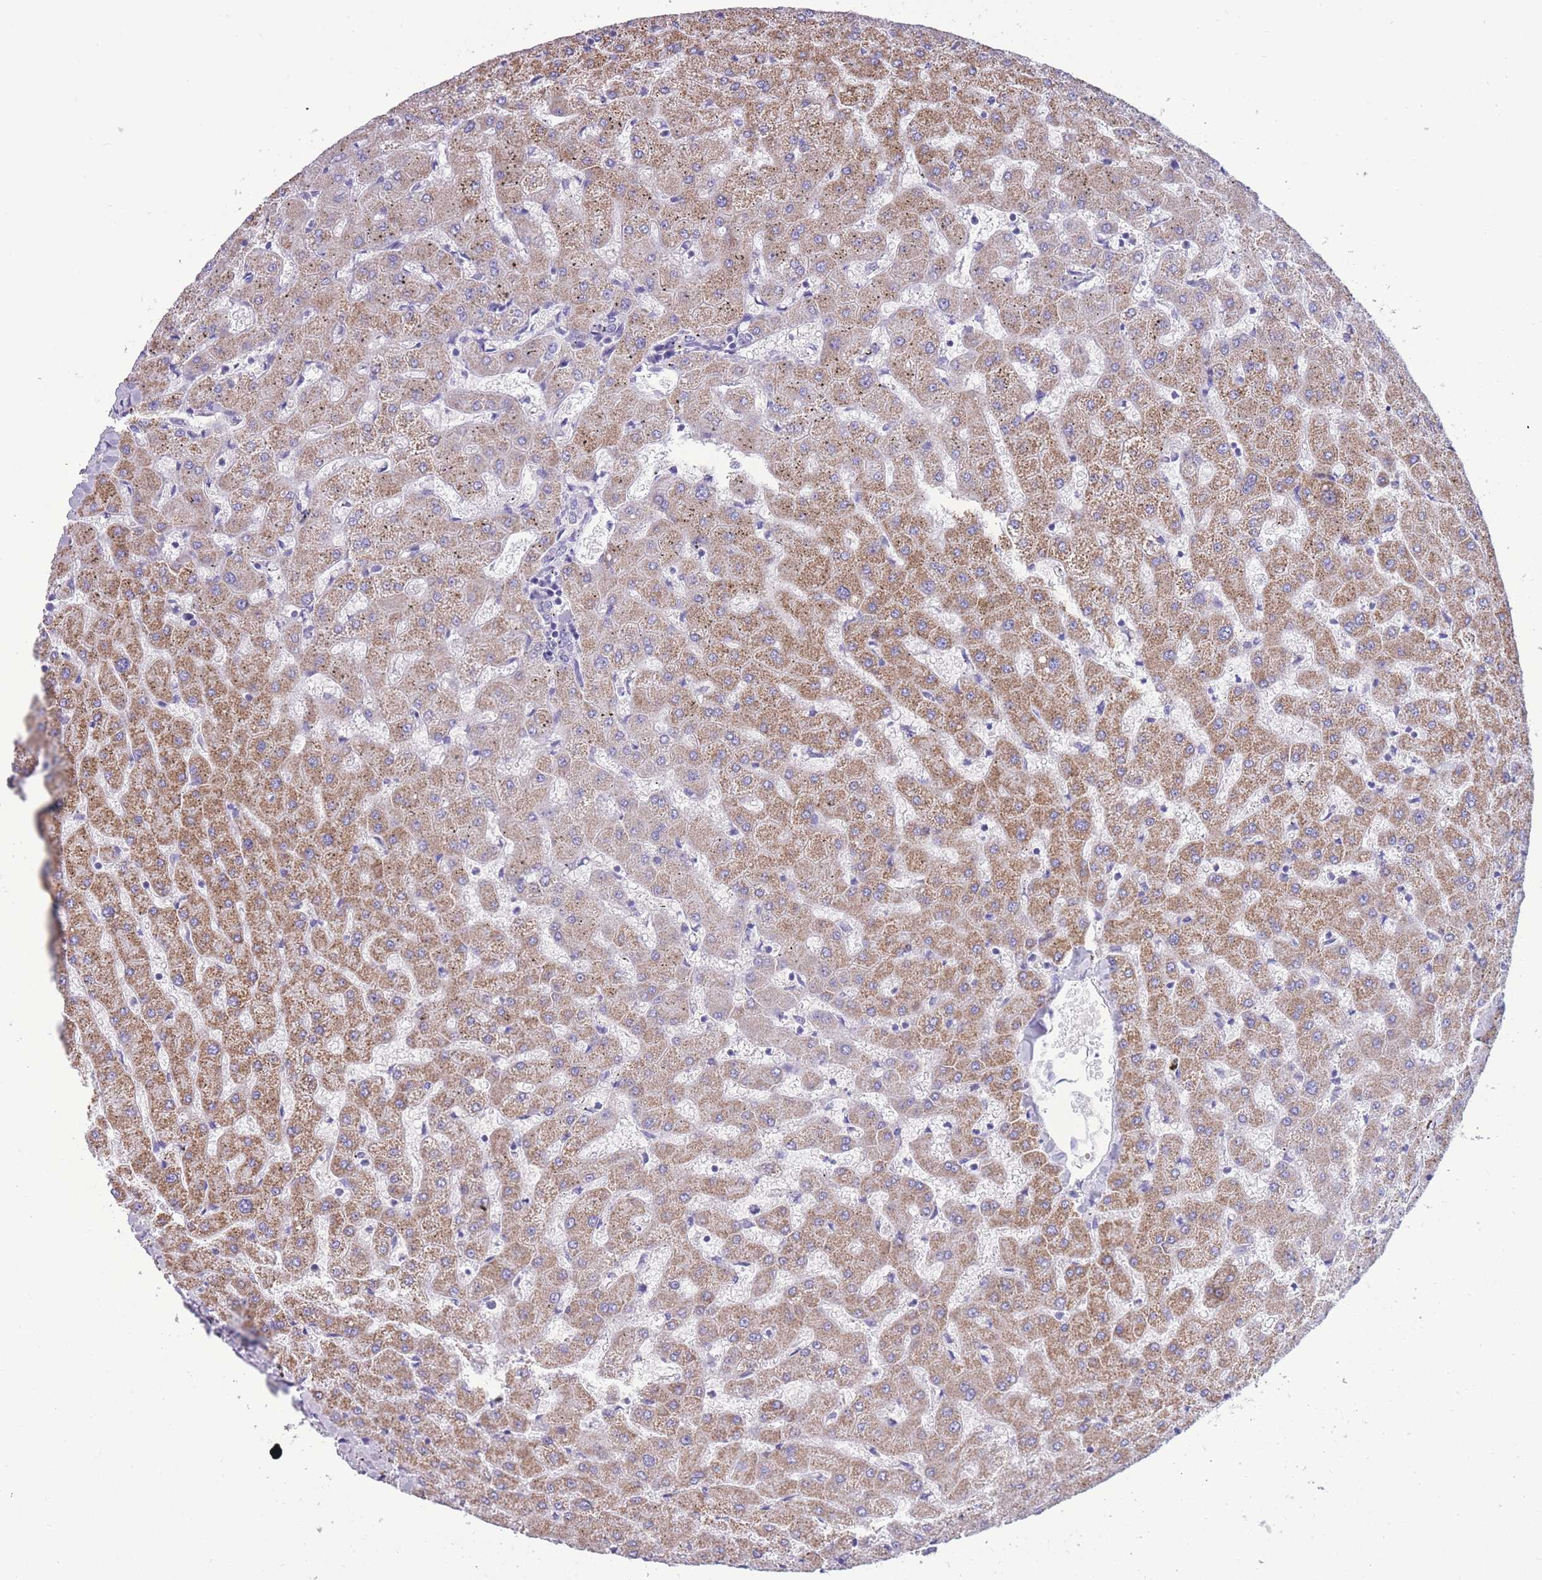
{"staining": {"intensity": "negative", "quantity": "none", "location": "none"}, "tissue": "liver", "cell_type": "Cholangiocytes", "image_type": "normal", "snomed": [{"axis": "morphology", "description": "Normal tissue, NOS"}, {"axis": "topography", "description": "Liver"}], "caption": "The image displays no significant staining in cholangiocytes of liver.", "gene": "INTS2", "patient": {"sex": "female", "age": 63}}